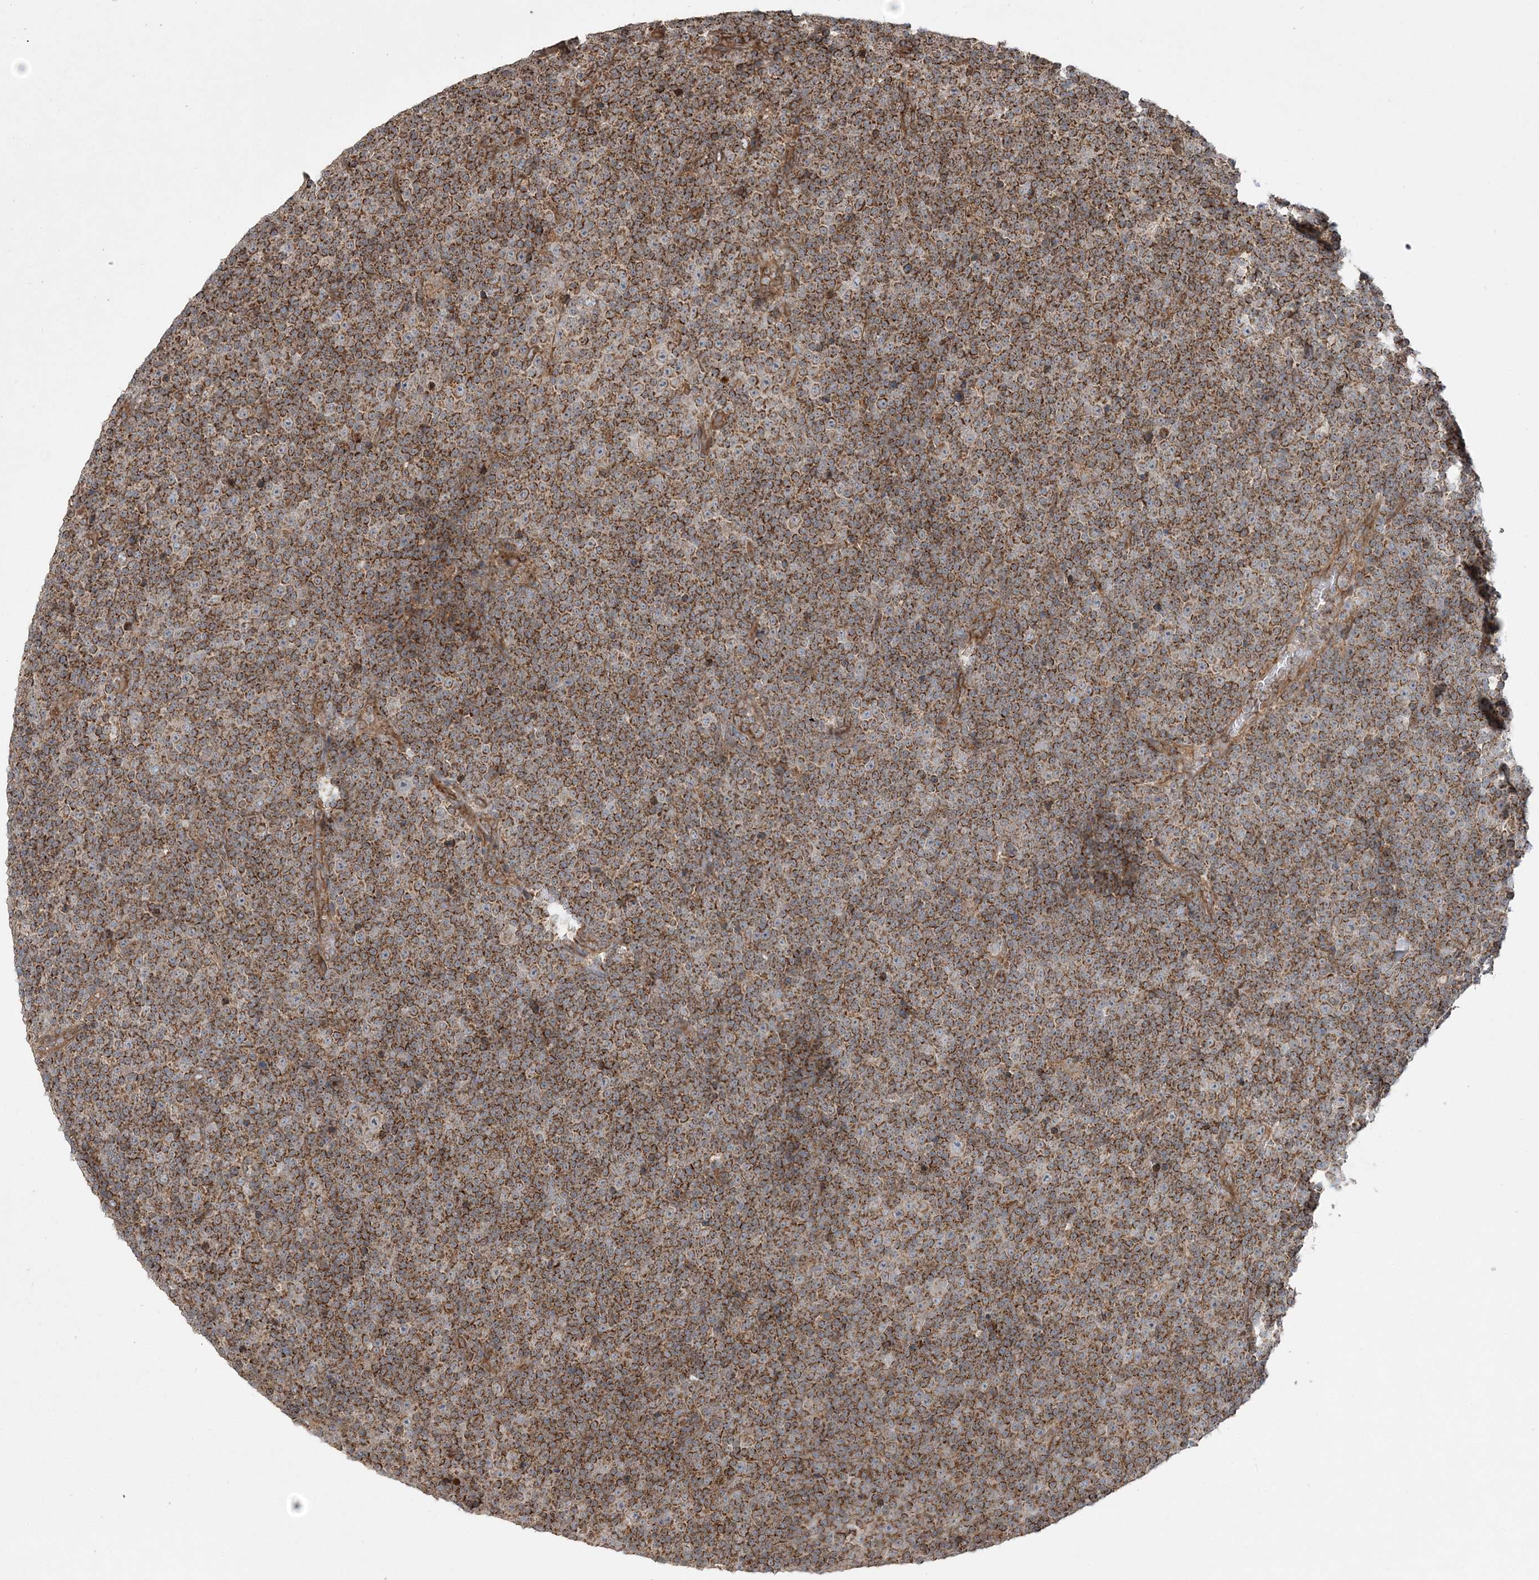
{"staining": {"intensity": "strong", "quantity": ">75%", "location": "cytoplasmic/membranous"}, "tissue": "lymphoma", "cell_type": "Tumor cells", "image_type": "cancer", "snomed": [{"axis": "morphology", "description": "Malignant lymphoma, non-Hodgkin's type, Low grade"}, {"axis": "topography", "description": "Lymph node"}], "caption": "DAB immunohistochemical staining of low-grade malignant lymphoma, non-Hodgkin's type reveals strong cytoplasmic/membranous protein staining in about >75% of tumor cells.", "gene": "SCLT1", "patient": {"sex": "female", "age": 67}}